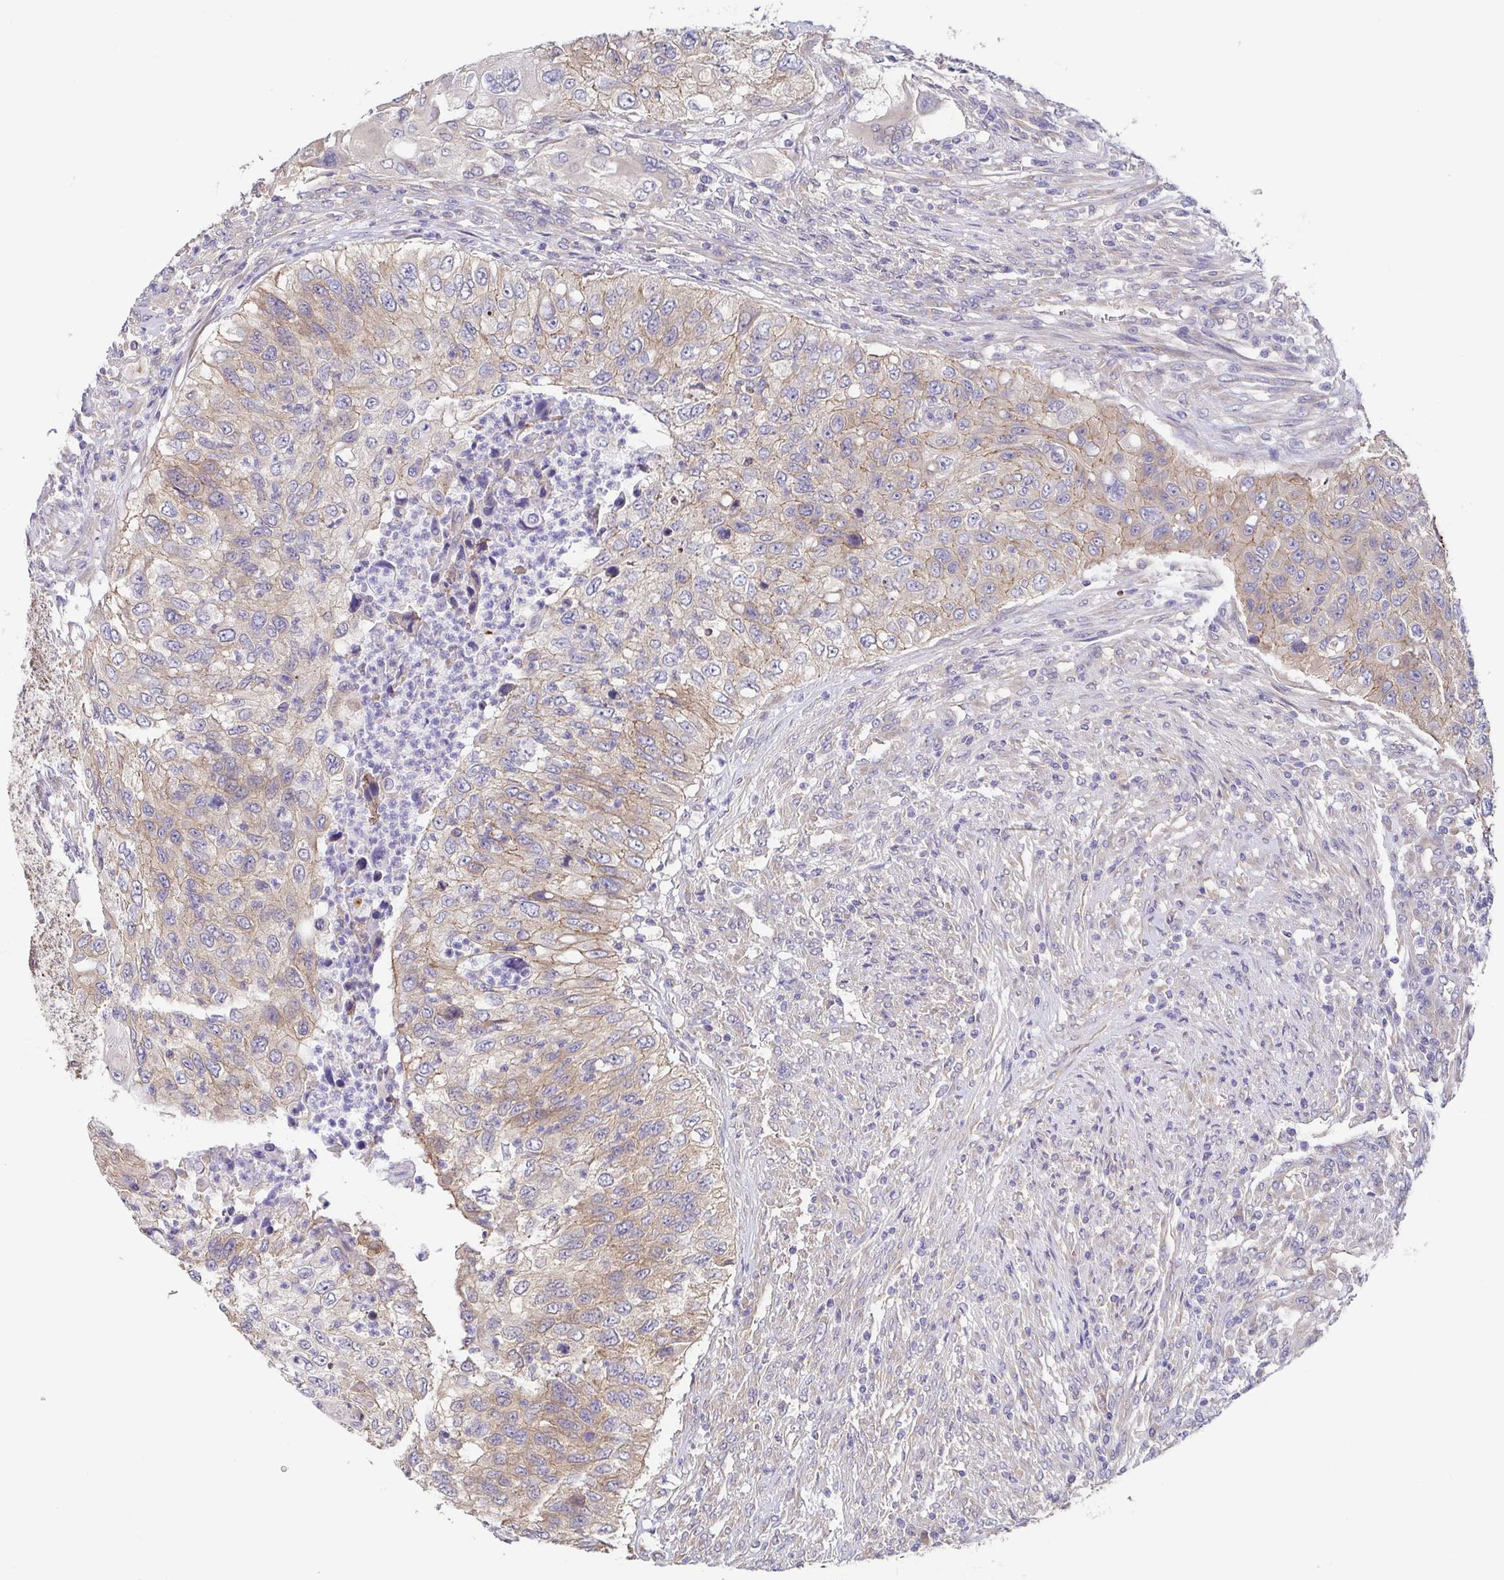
{"staining": {"intensity": "weak", "quantity": "25%-75%", "location": "cytoplasmic/membranous"}, "tissue": "urothelial cancer", "cell_type": "Tumor cells", "image_type": "cancer", "snomed": [{"axis": "morphology", "description": "Urothelial carcinoma, High grade"}, {"axis": "topography", "description": "Urinary bladder"}], "caption": "DAB immunohistochemical staining of urothelial cancer reveals weak cytoplasmic/membranous protein staining in approximately 25%-75% of tumor cells. (DAB IHC with brightfield microscopy, high magnification).", "gene": "EIF3D", "patient": {"sex": "female", "age": 60}}